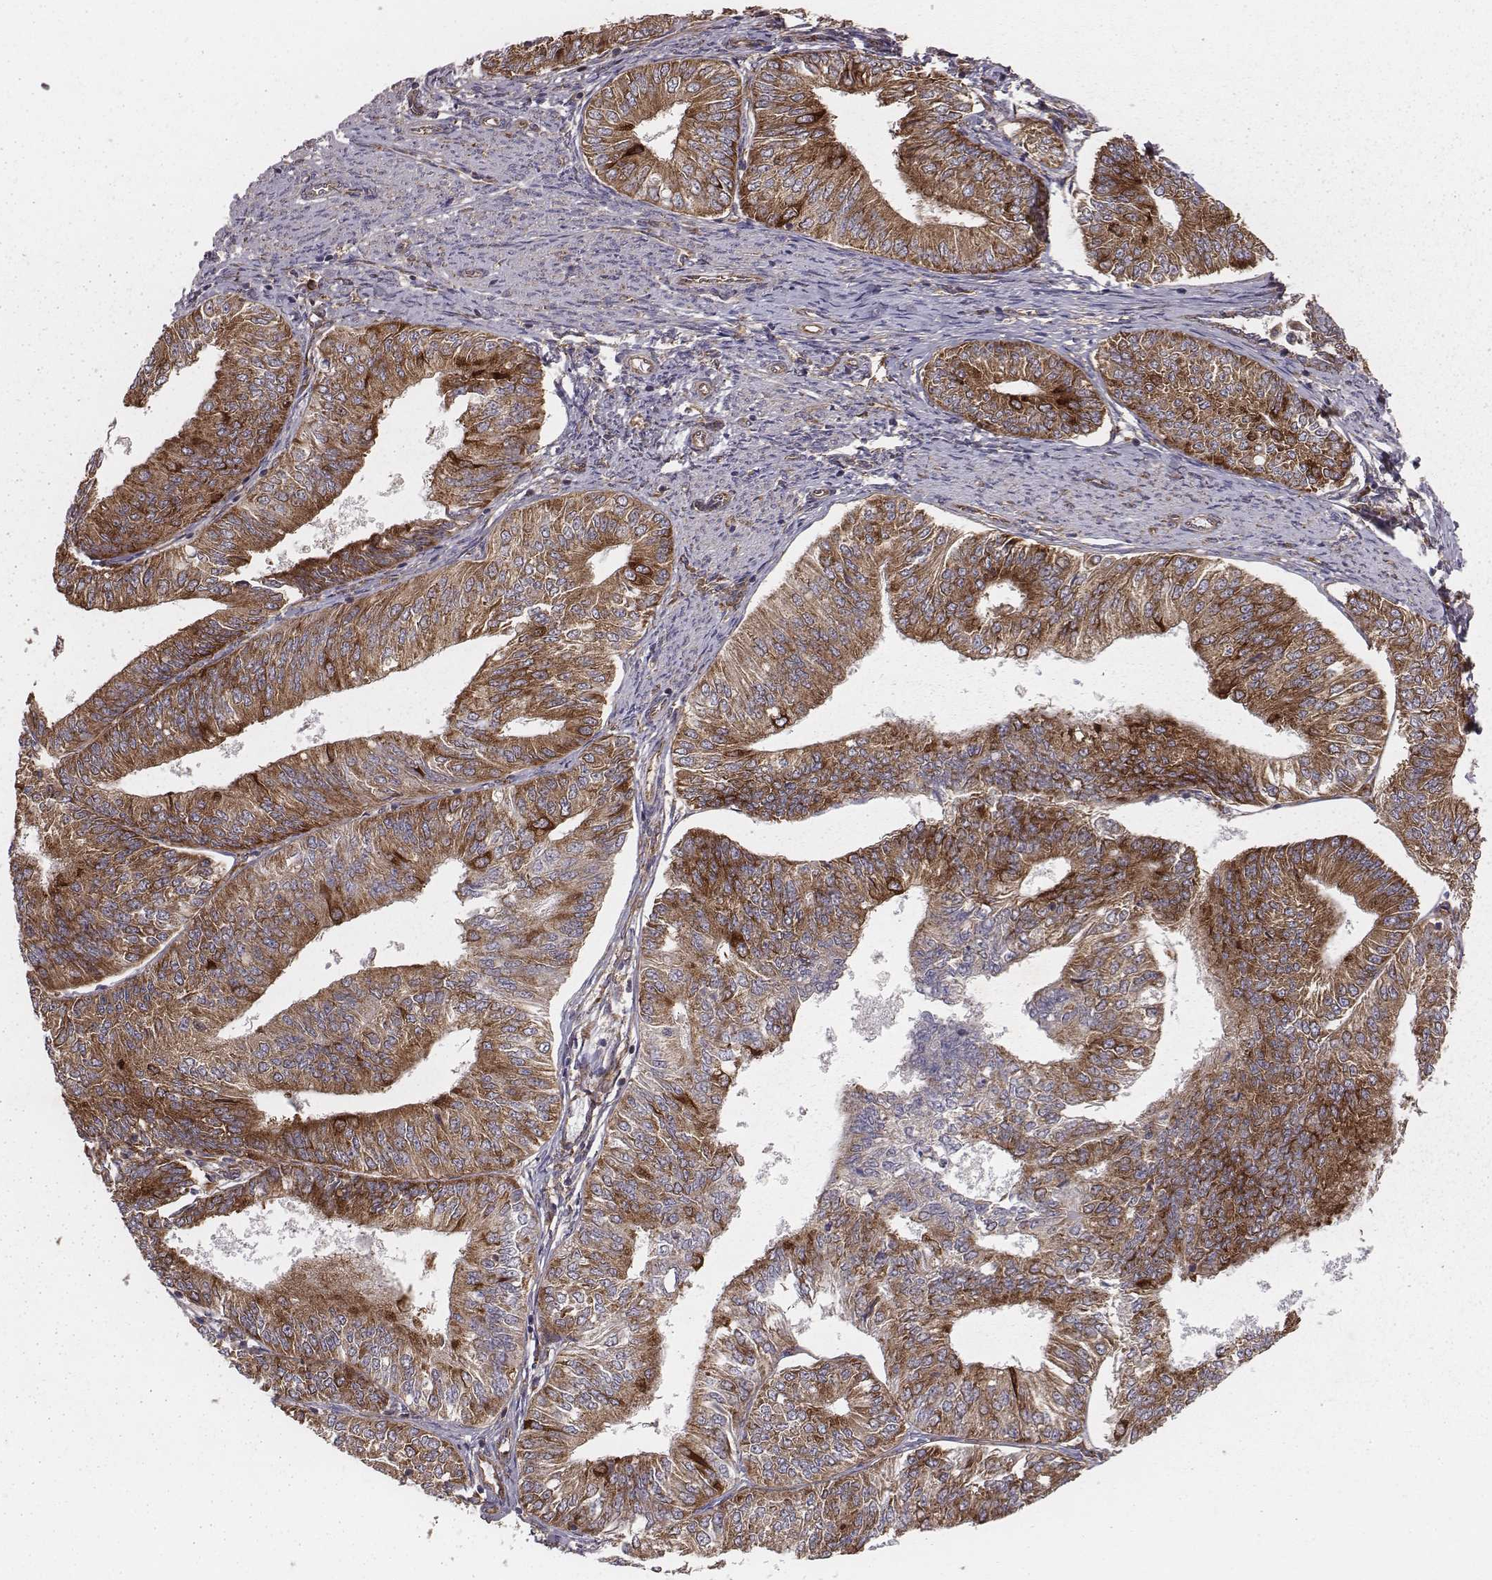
{"staining": {"intensity": "moderate", "quantity": ">75%", "location": "cytoplasmic/membranous"}, "tissue": "endometrial cancer", "cell_type": "Tumor cells", "image_type": "cancer", "snomed": [{"axis": "morphology", "description": "Adenocarcinoma, NOS"}, {"axis": "topography", "description": "Endometrium"}], "caption": "Protein staining of endometrial cancer tissue reveals moderate cytoplasmic/membranous expression in approximately >75% of tumor cells. (DAB (3,3'-diaminobenzidine) IHC, brown staining for protein, blue staining for nuclei).", "gene": "TXLNA", "patient": {"sex": "female", "age": 58}}